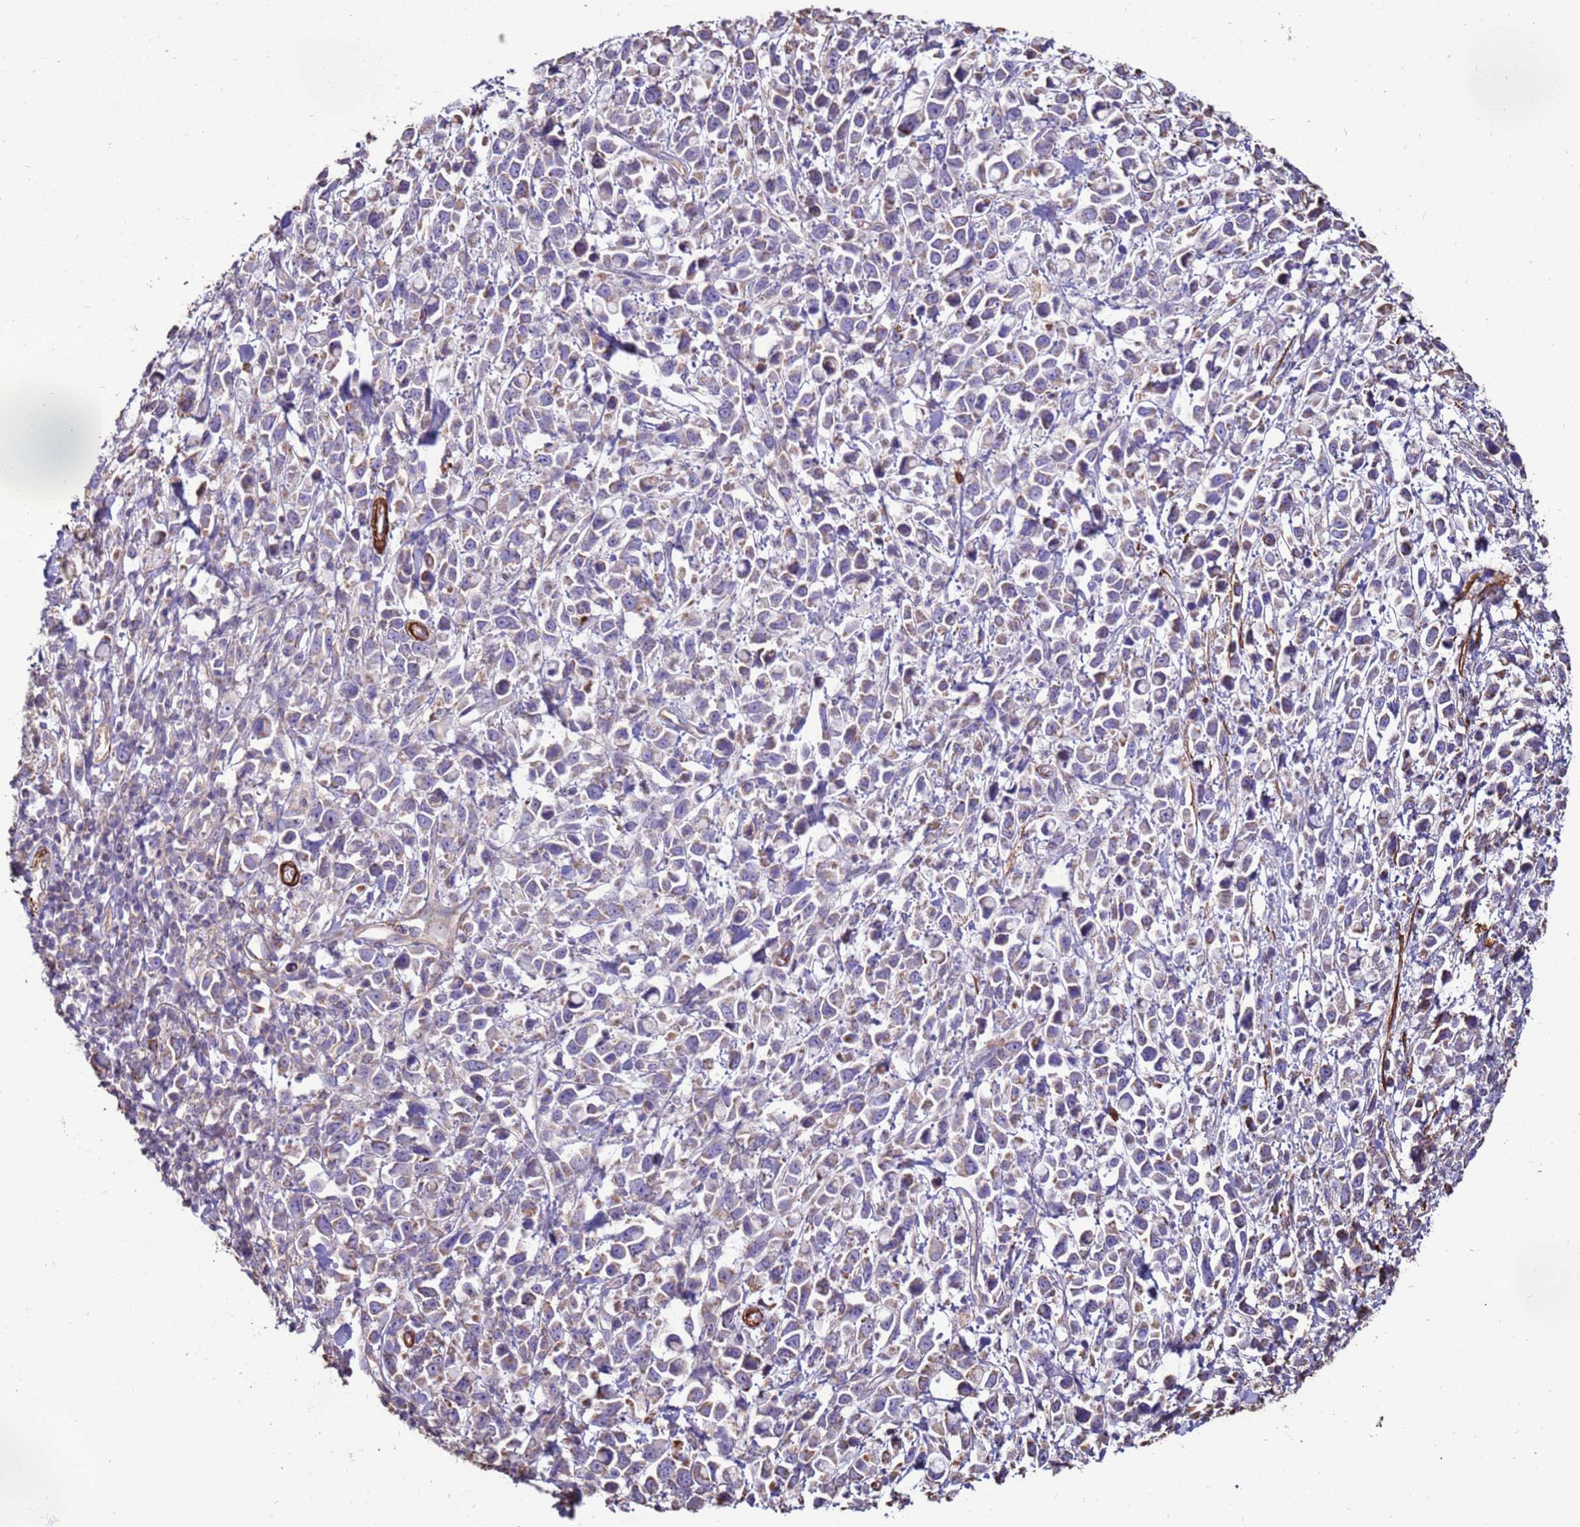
{"staining": {"intensity": "negative", "quantity": "none", "location": "none"}, "tissue": "stomach cancer", "cell_type": "Tumor cells", "image_type": "cancer", "snomed": [{"axis": "morphology", "description": "Adenocarcinoma, NOS"}, {"axis": "topography", "description": "Stomach"}], "caption": "Tumor cells are negative for protein expression in human stomach cancer.", "gene": "DDX59", "patient": {"sex": "female", "age": 81}}